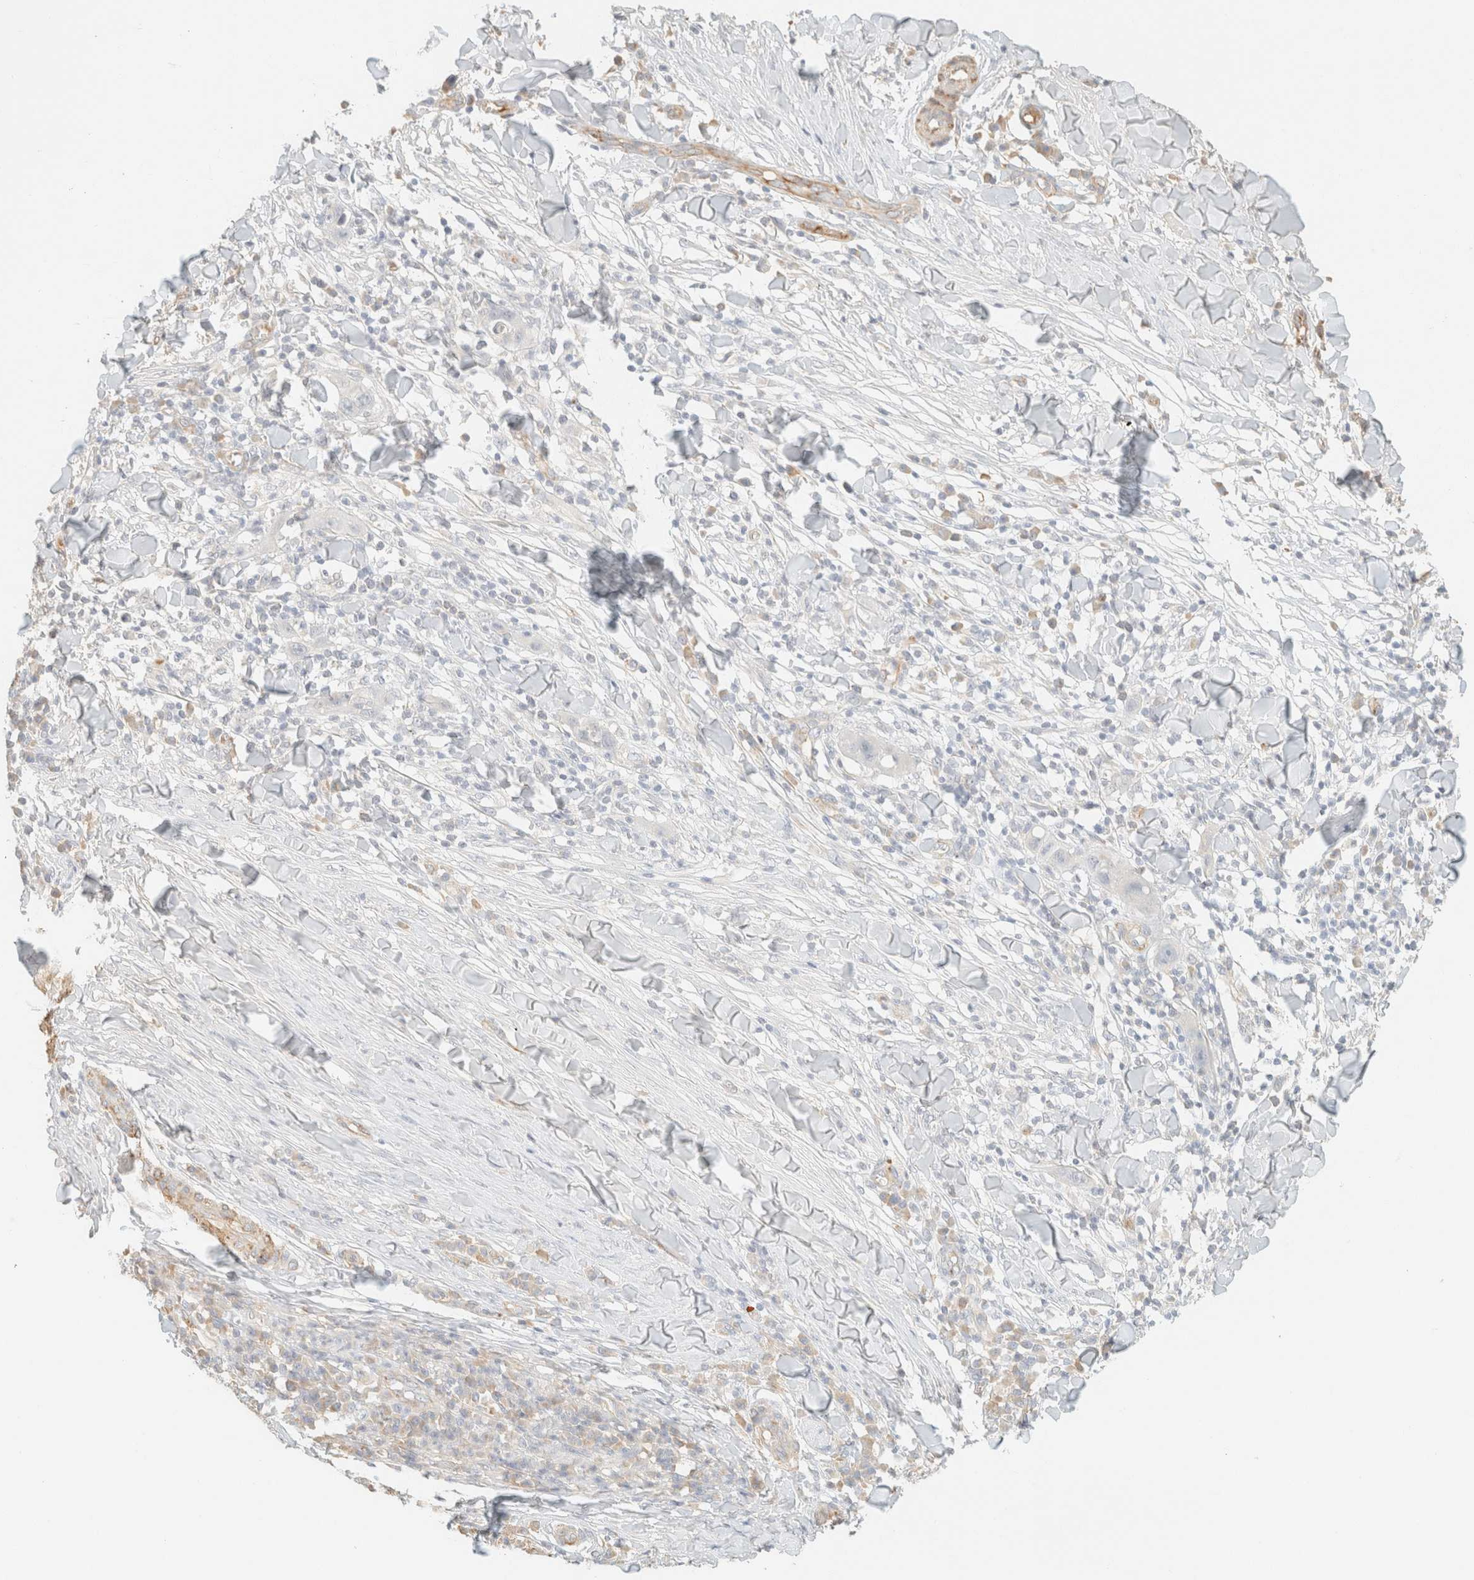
{"staining": {"intensity": "negative", "quantity": "none", "location": "none"}, "tissue": "skin cancer", "cell_type": "Tumor cells", "image_type": "cancer", "snomed": [{"axis": "morphology", "description": "Squamous cell carcinoma, NOS"}, {"axis": "topography", "description": "Skin"}], "caption": "Image shows no protein expression in tumor cells of skin cancer tissue.", "gene": "SPARCL1", "patient": {"sex": "male", "age": 24}}